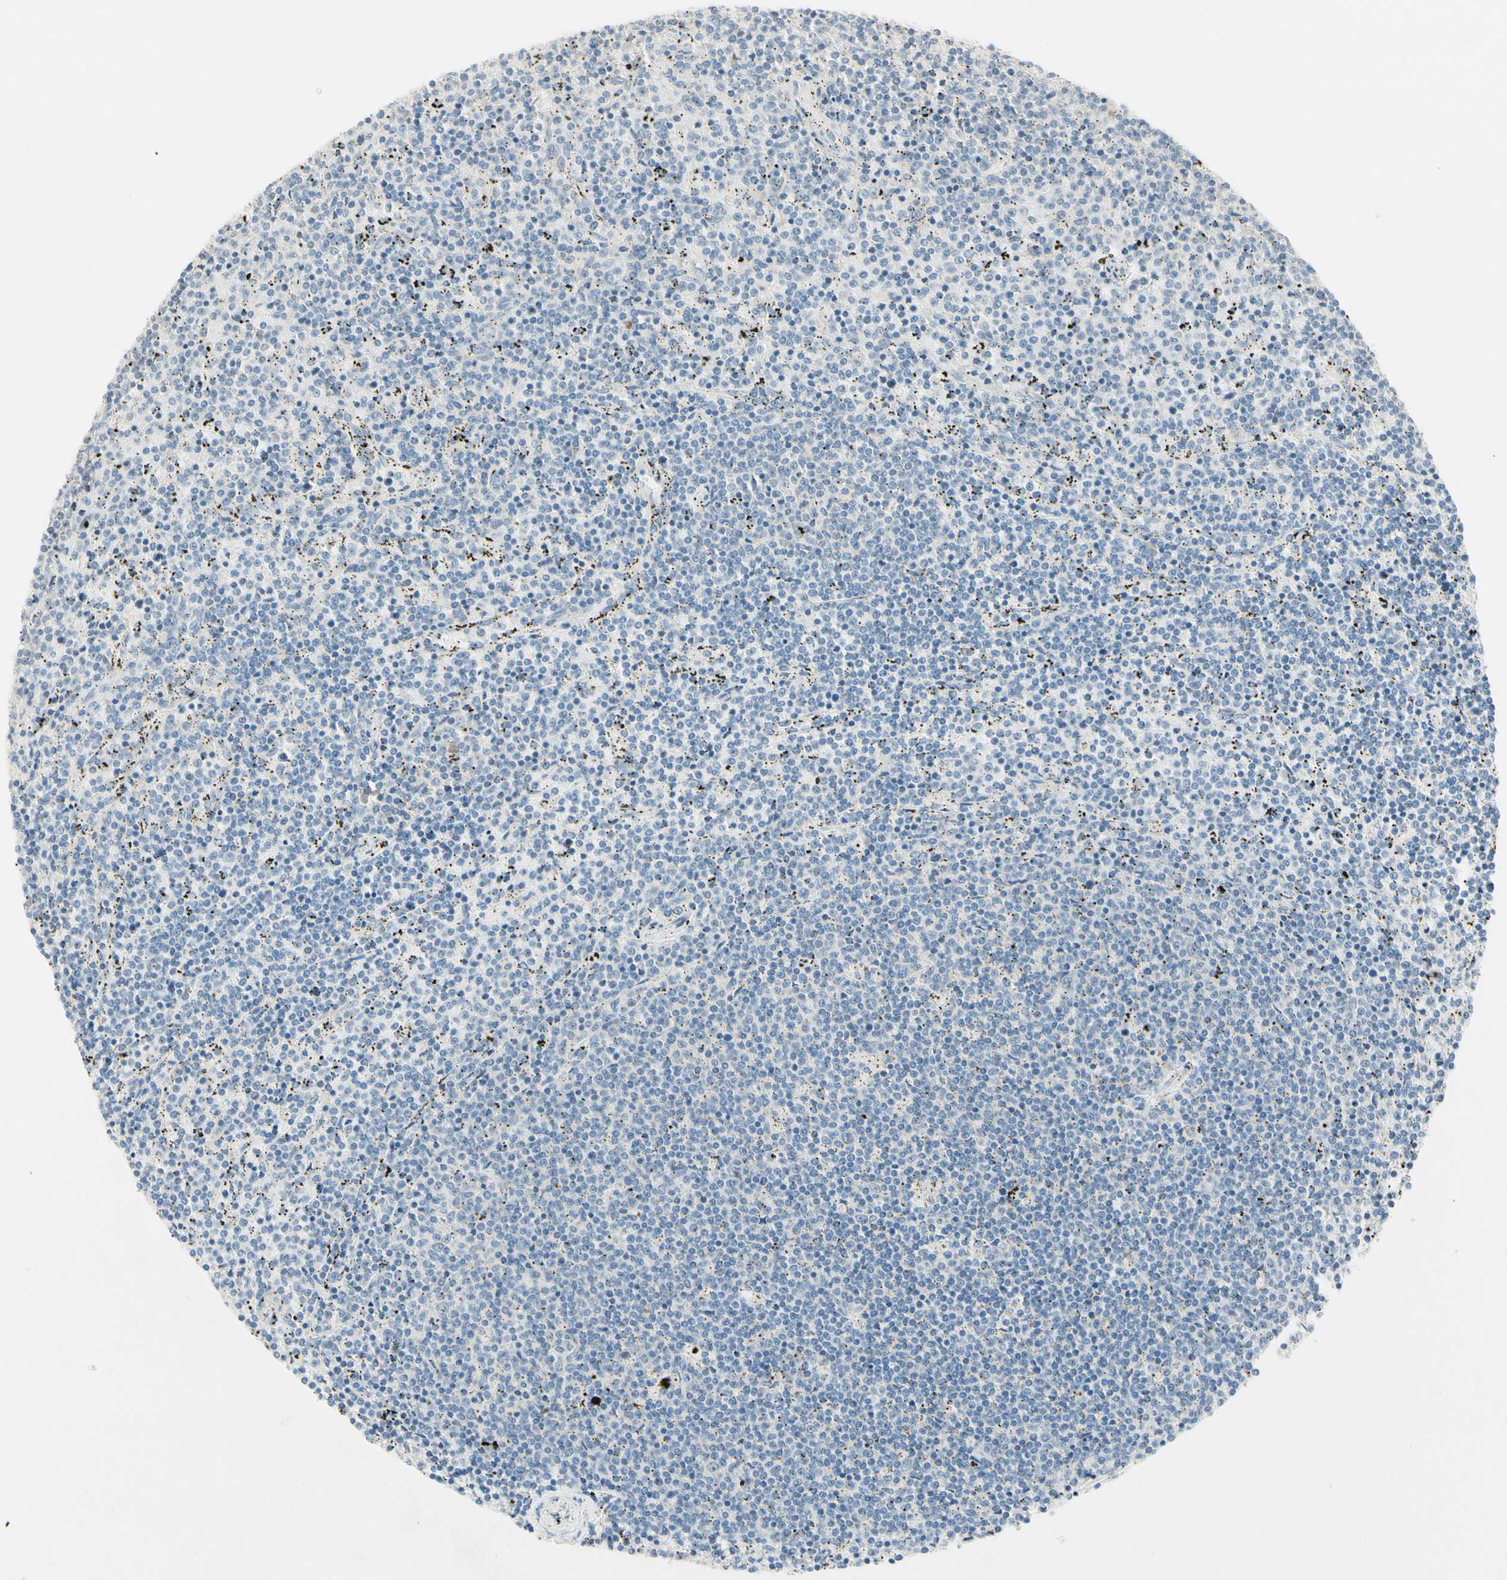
{"staining": {"intensity": "negative", "quantity": "none", "location": "none"}, "tissue": "lymphoma", "cell_type": "Tumor cells", "image_type": "cancer", "snomed": [{"axis": "morphology", "description": "Malignant lymphoma, non-Hodgkin's type, Low grade"}, {"axis": "topography", "description": "Spleen"}], "caption": "The IHC histopathology image has no significant staining in tumor cells of lymphoma tissue.", "gene": "ALDH18A1", "patient": {"sex": "female", "age": 50}}